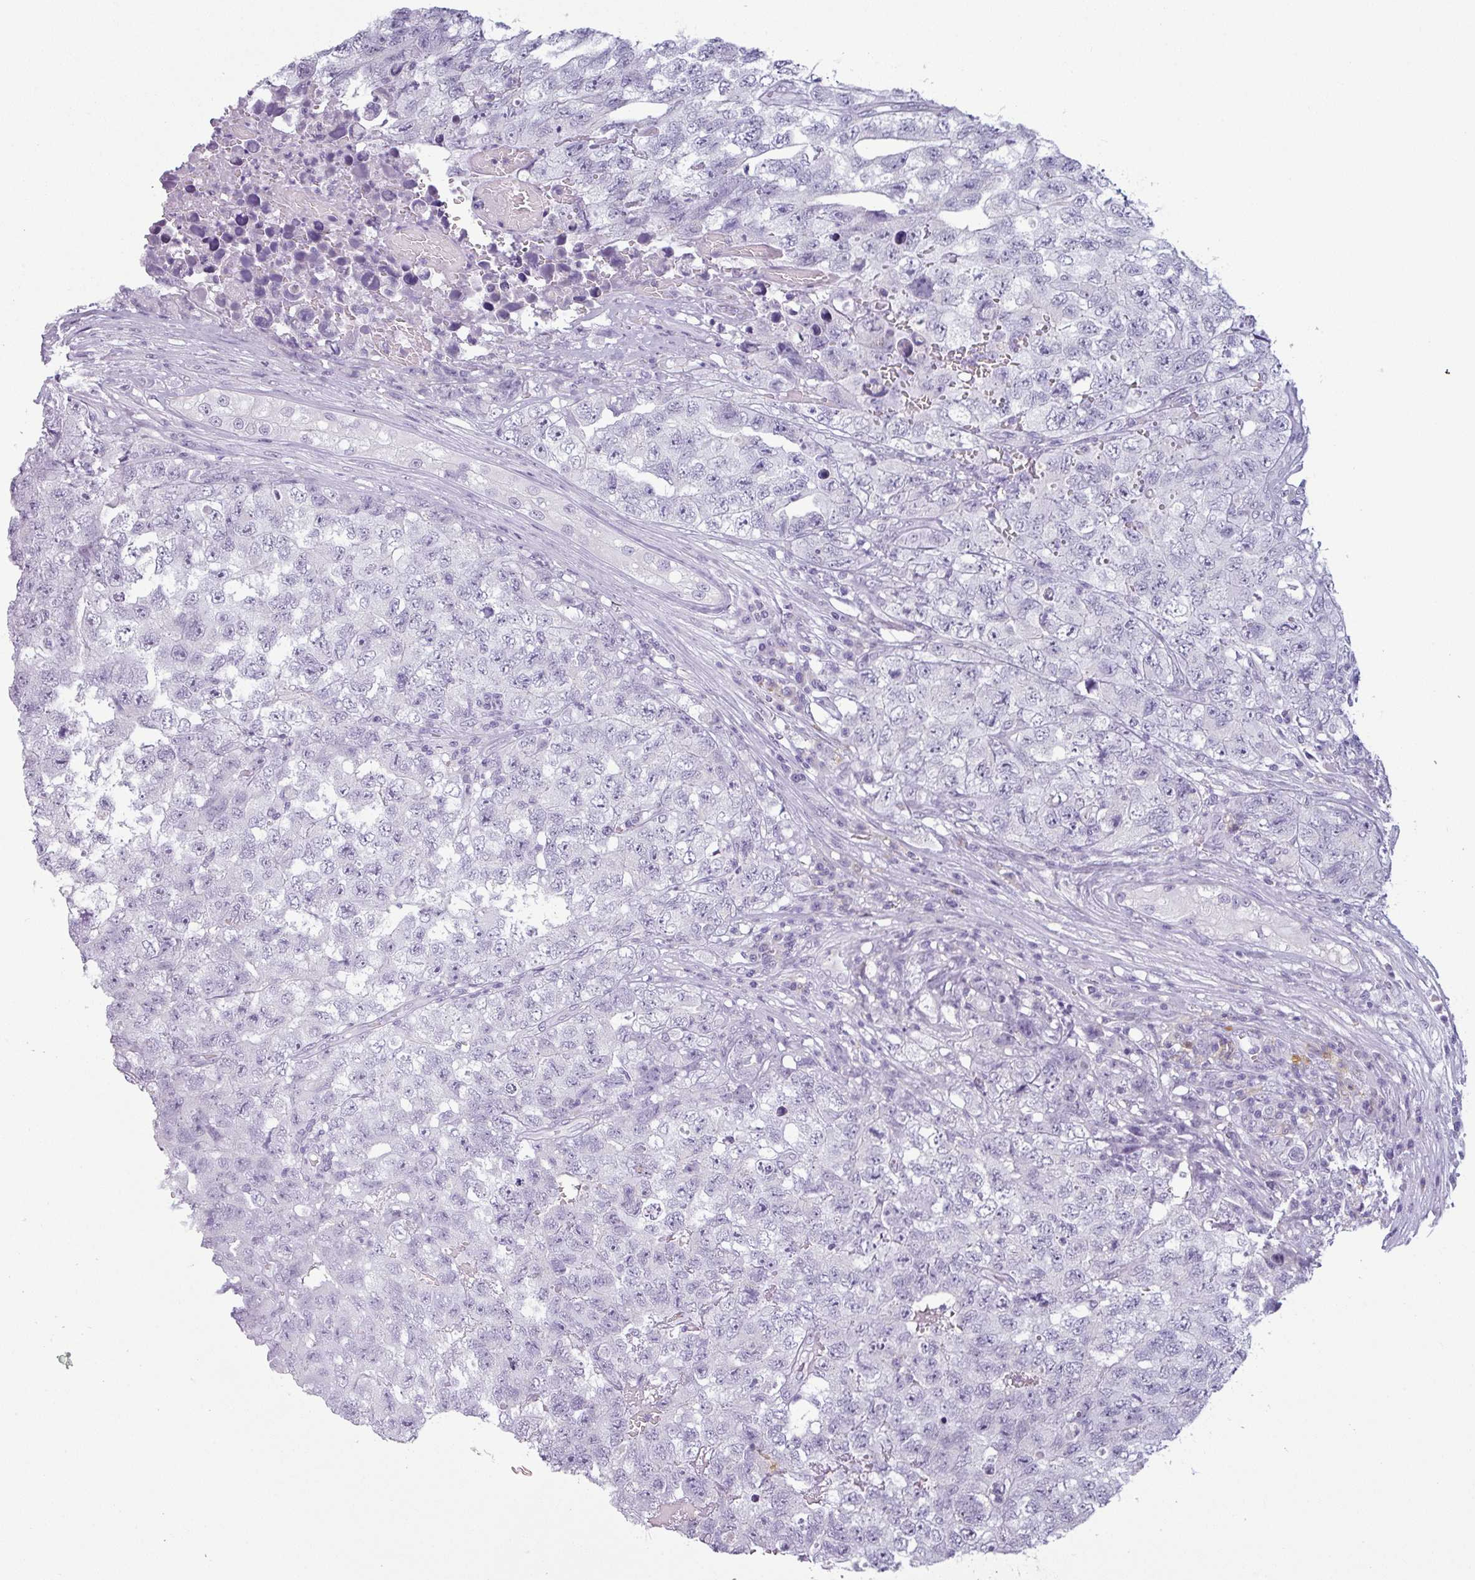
{"staining": {"intensity": "negative", "quantity": "none", "location": "none"}, "tissue": "testis cancer", "cell_type": "Tumor cells", "image_type": "cancer", "snomed": [{"axis": "morphology", "description": "Carcinoma, Embryonal, NOS"}, {"axis": "topography", "description": "Testis"}], "caption": "DAB immunohistochemical staining of testis cancer (embryonal carcinoma) exhibits no significant positivity in tumor cells.", "gene": "SLC26A9", "patient": {"sex": "male", "age": 31}}